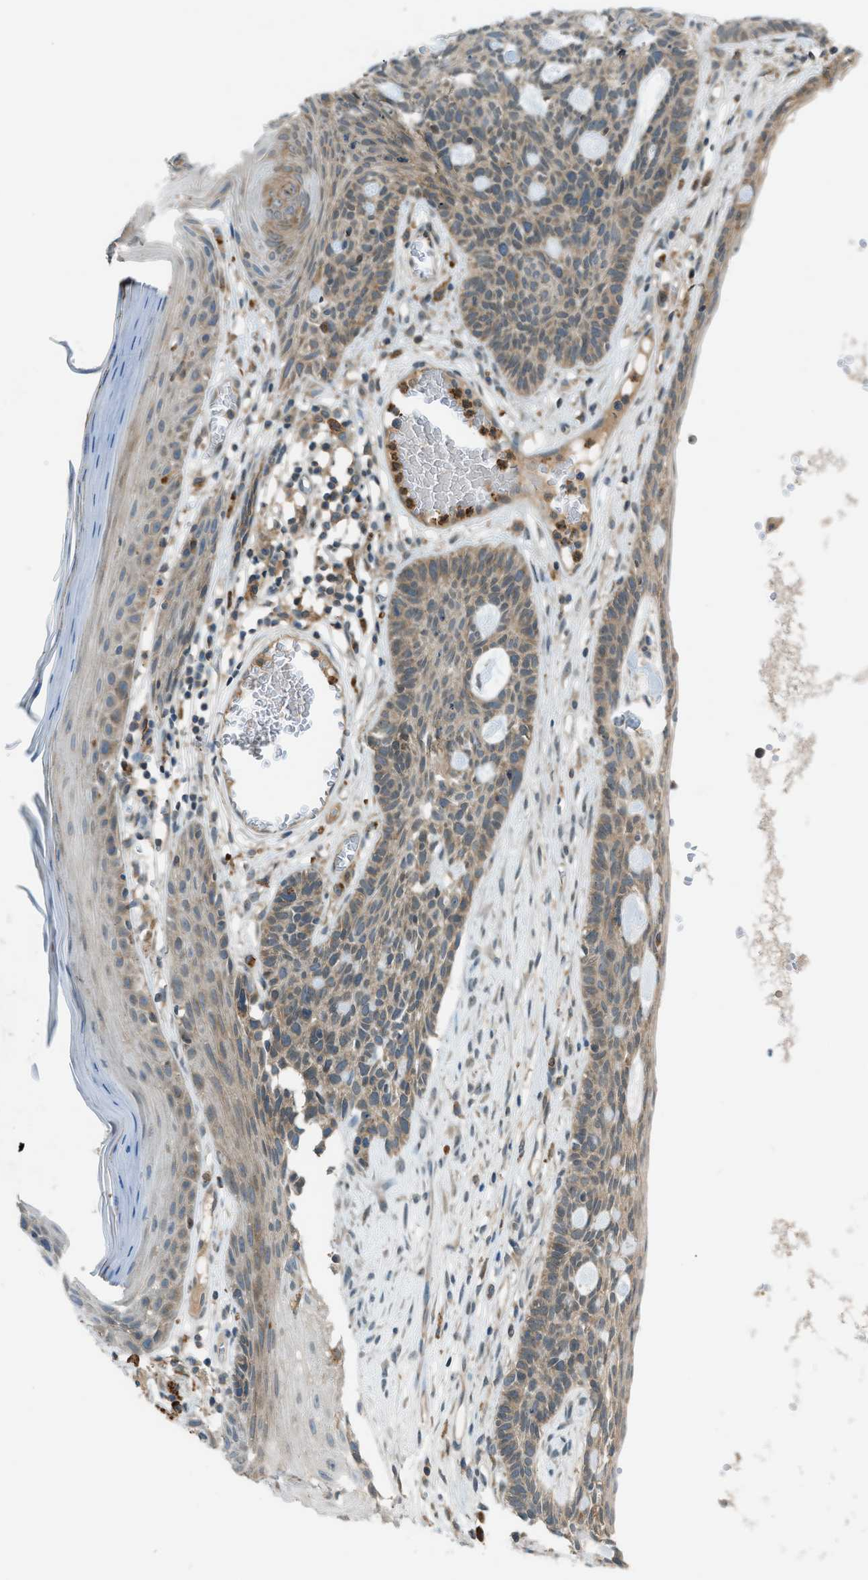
{"staining": {"intensity": "weak", "quantity": "25%-75%", "location": "cytoplasmic/membranous"}, "tissue": "skin cancer", "cell_type": "Tumor cells", "image_type": "cancer", "snomed": [{"axis": "morphology", "description": "Basal cell carcinoma"}, {"axis": "topography", "description": "Skin"}], "caption": "A brown stain highlights weak cytoplasmic/membranous expression of a protein in human skin cancer (basal cell carcinoma) tumor cells. (DAB (3,3'-diaminobenzidine) = brown stain, brightfield microscopy at high magnification).", "gene": "DYRK1A", "patient": {"sex": "male", "age": 67}}